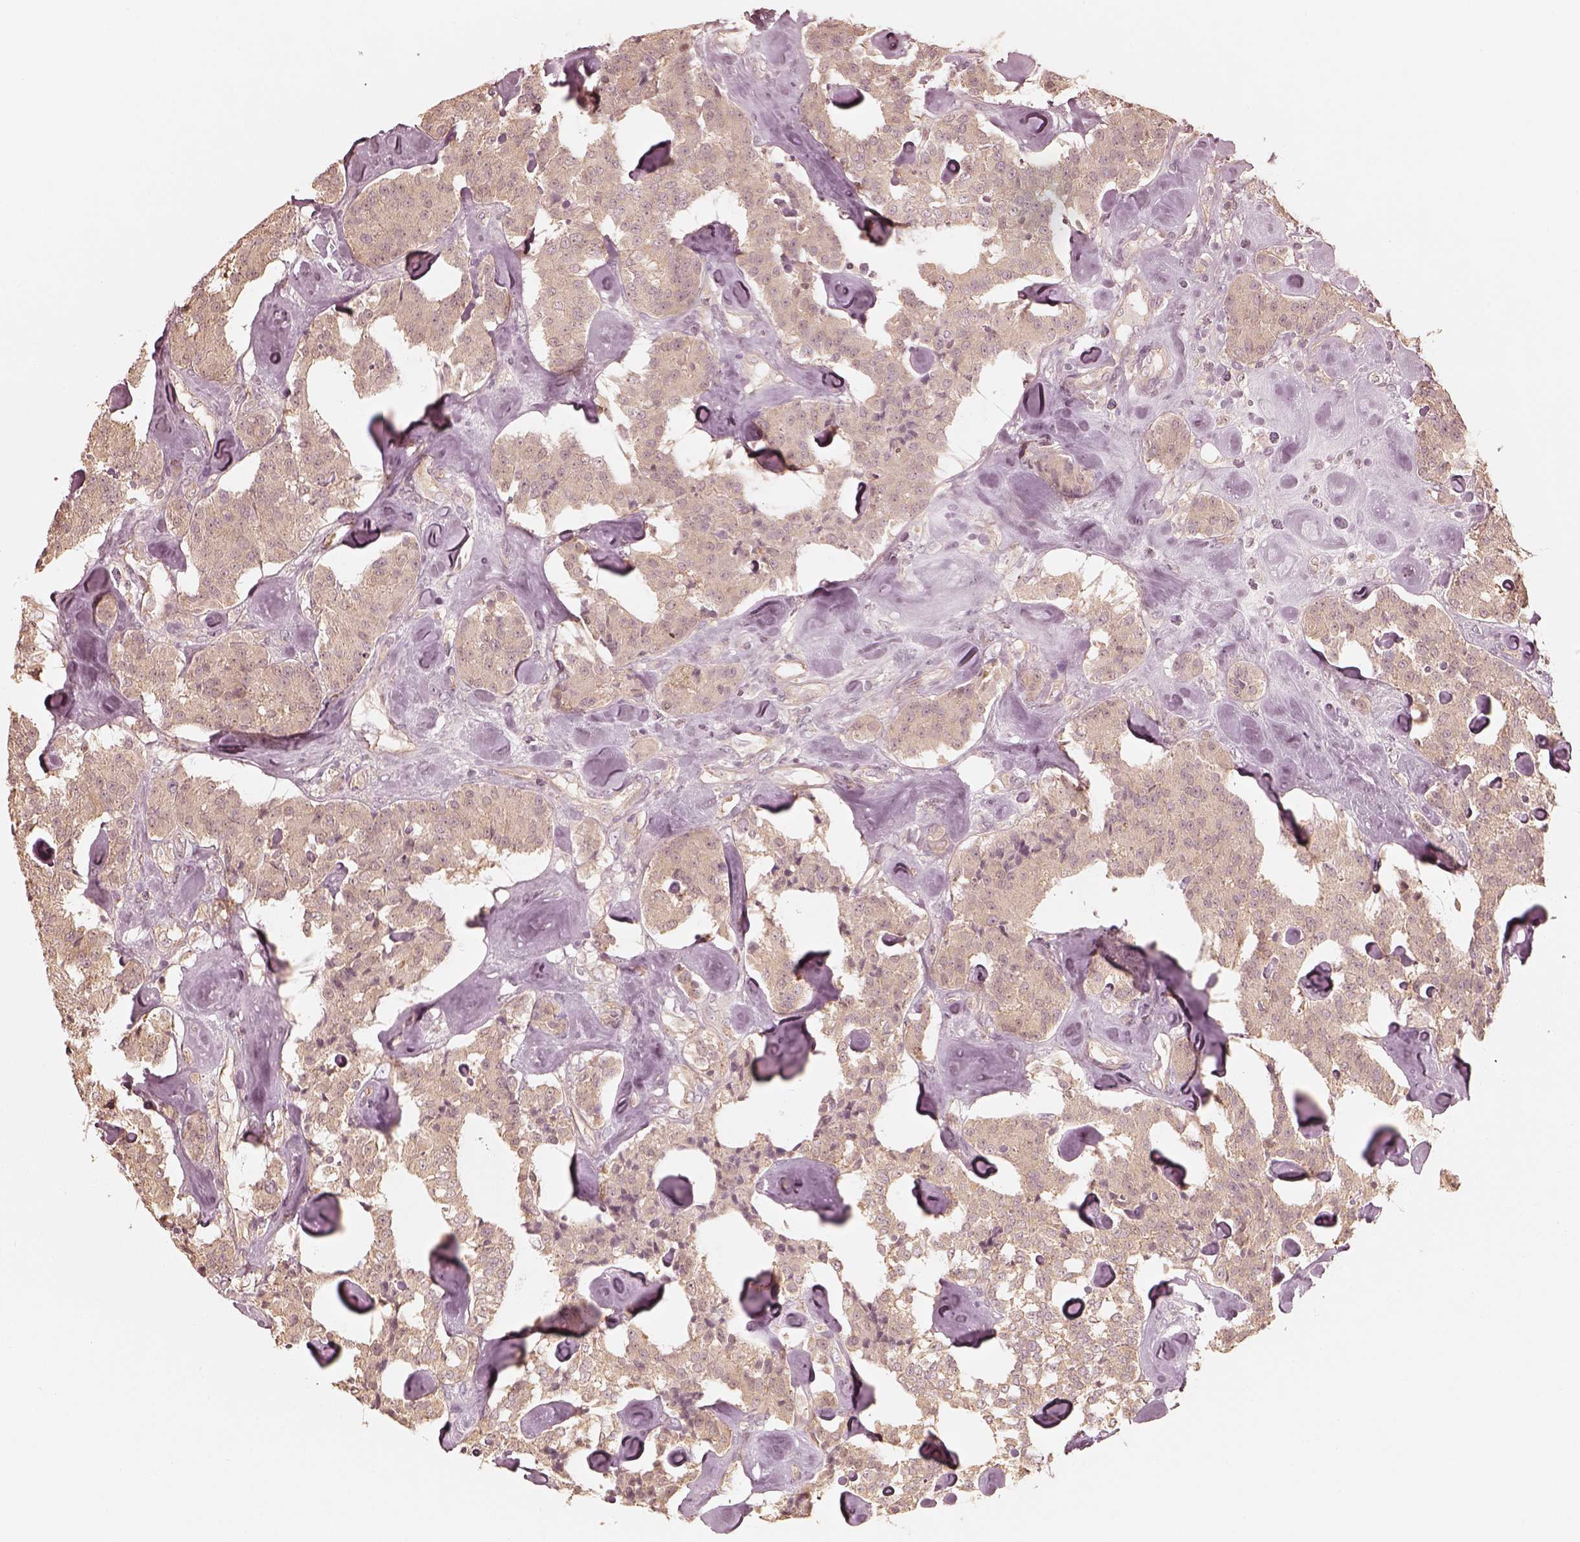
{"staining": {"intensity": "weak", "quantity": ">75%", "location": "cytoplasmic/membranous"}, "tissue": "carcinoid", "cell_type": "Tumor cells", "image_type": "cancer", "snomed": [{"axis": "morphology", "description": "Carcinoid, malignant, NOS"}, {"axis": "topography", "description": "Pancreas"}], "caption": "The micrograph shows staining of carcinoid (malignant), revealing weak cytoplasmic/membranous protein staining (brown color) within tumor cells. (DAB (3,3'-diaminobenzidine) IHC, brown staining for protein, blue staining for nuclei).", "gene": "KIF5C", "patient": {"sex": "male", "age": 41}}